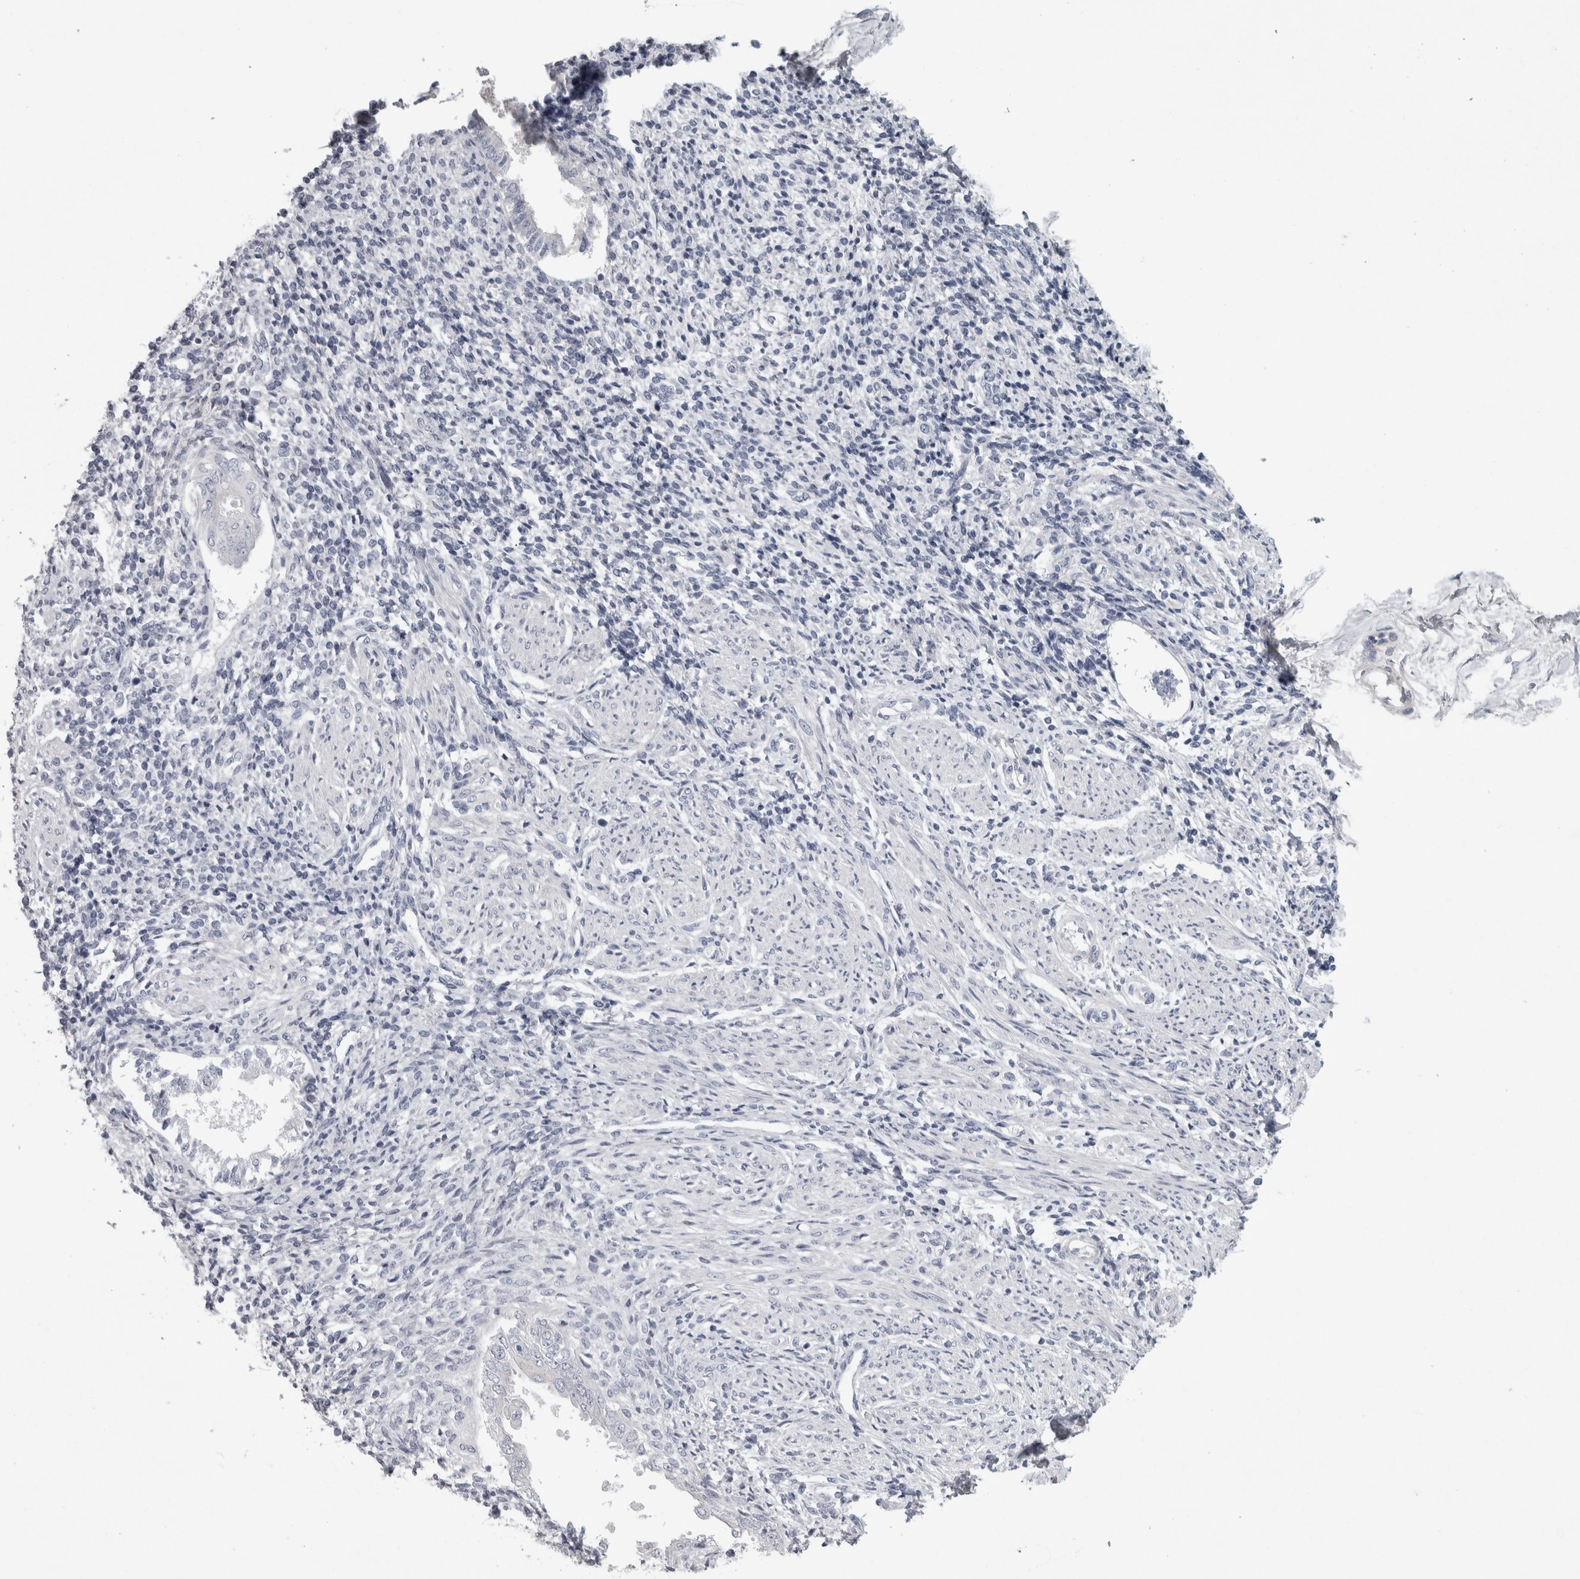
{"staining": {"intensity": "negative", "quantity": "none", "location": "none"}, "tissue": "endometrium", "cell_type": "Cells in endometrial stroma", "image_type": "normal", "snomed": [{"axis": "morphology", "description": "Normal tissue, NOS"}, {"axis": "topography", "description": "Endometrium"}], "caption": "An immunohistochemistry (IHC) histopathology image of unremarkable endometrium is shown. There is no staining in cells in endometrial stroma of endometrium.", "gene": "ENPP7", "patient": {"sex": "female", "age": 66}}